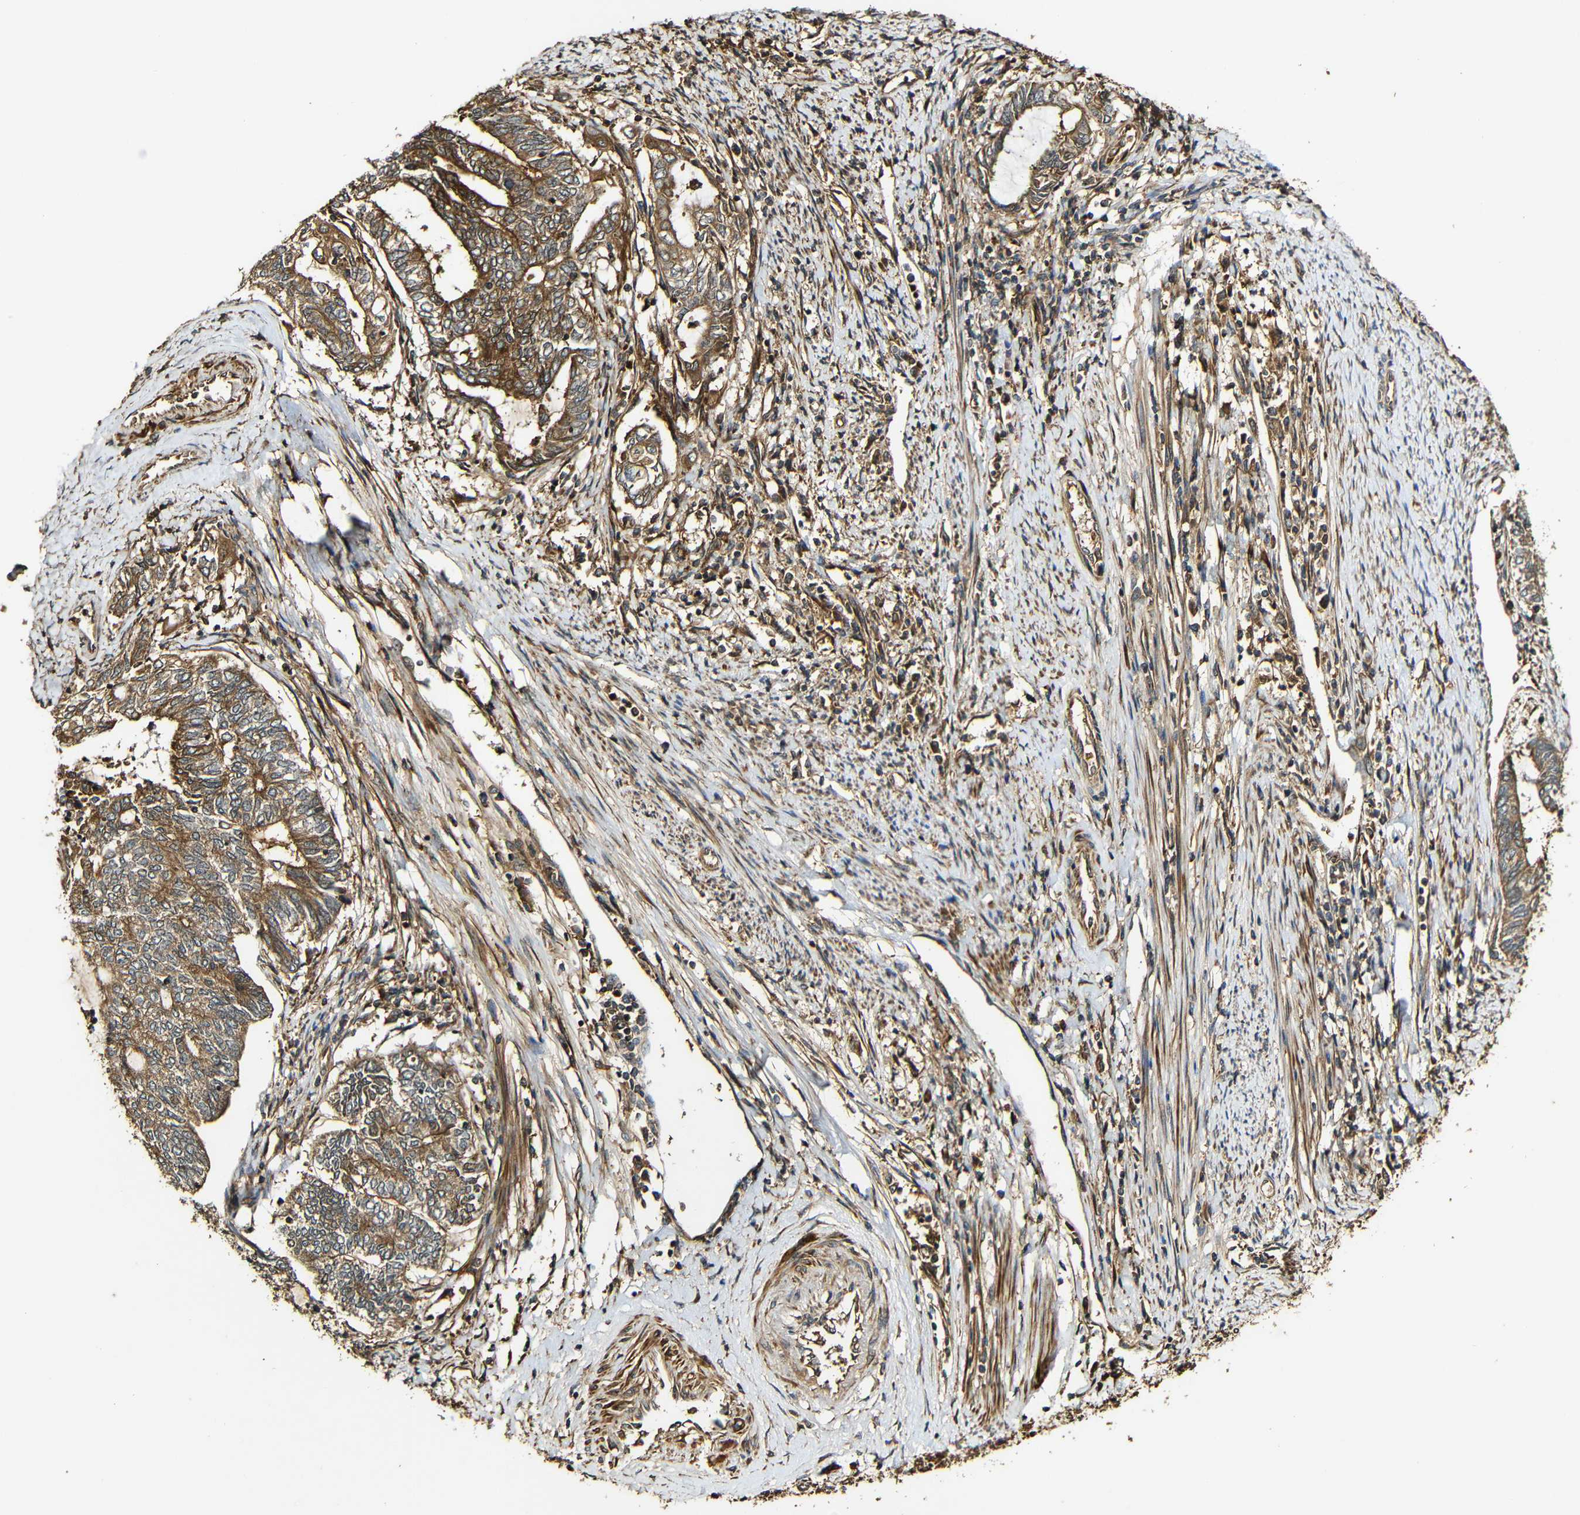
{"staining": {"intensity": "strong", "quantity": ">75%", "location": "cytoplasmic/membranous"}, "tissue": "endometrial cancer", "cell_type": "Tumor cells", "image_type": "cancer", "snomed": [{"axis": "morphology", "description": "Adenocarcinoma, NOS"}, {"axis": "topography", "description": "Uterus"}, {"axis": "topography", "description": "Endometrium"}], "caption": "Strong cytoplasmic/membranous protein staining is present in approximately >75% of tumor cells in endometrial cancer (adenocarcinoma).", "gene": "CASP8", "patient": {"sex": "female", "age": 70}}